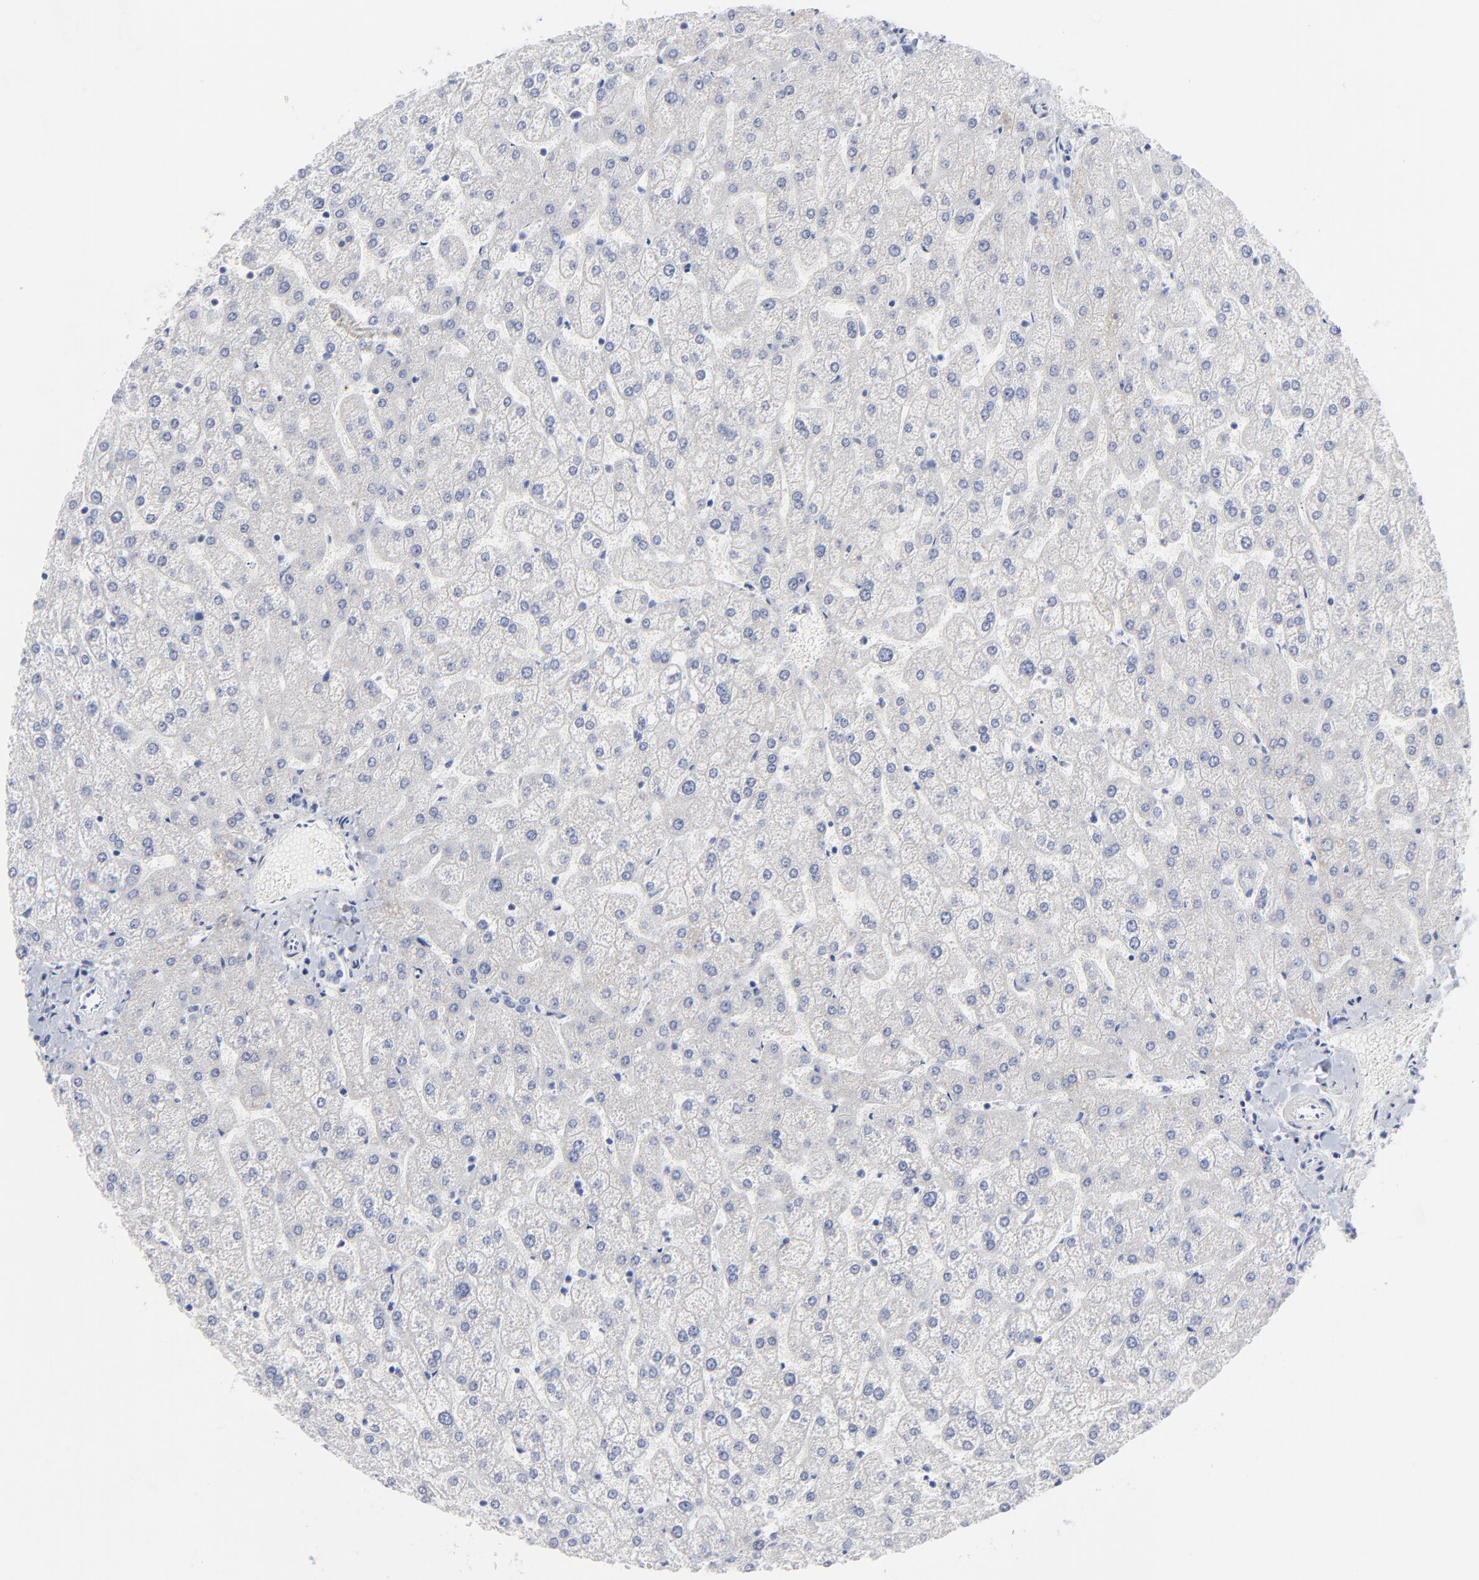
{"staining": {"intensity": "negative", "quantity": "none", "location": "none"}, "tissue": "liver", "cell_type": "Cholangiocytes", "image_type": "normal", "snomed": [{"axis": "morphology", "description": "Normal tissue, NOS"}, {"axis": "topography", "description": "Liver"}], "caption": "This histopathology image is of unremarkable liver stained with immunohistochemistry to label a protein in brown with the nuclei are counter-stained blue. There is no positivity in cholangiocytes. (DAB (3,3'-diaminobenzidine) IHC visualized using brightfield microscopy, high magnification).", "gene": "CNTN3", "patient": {"sex": "female", "age": 32}}